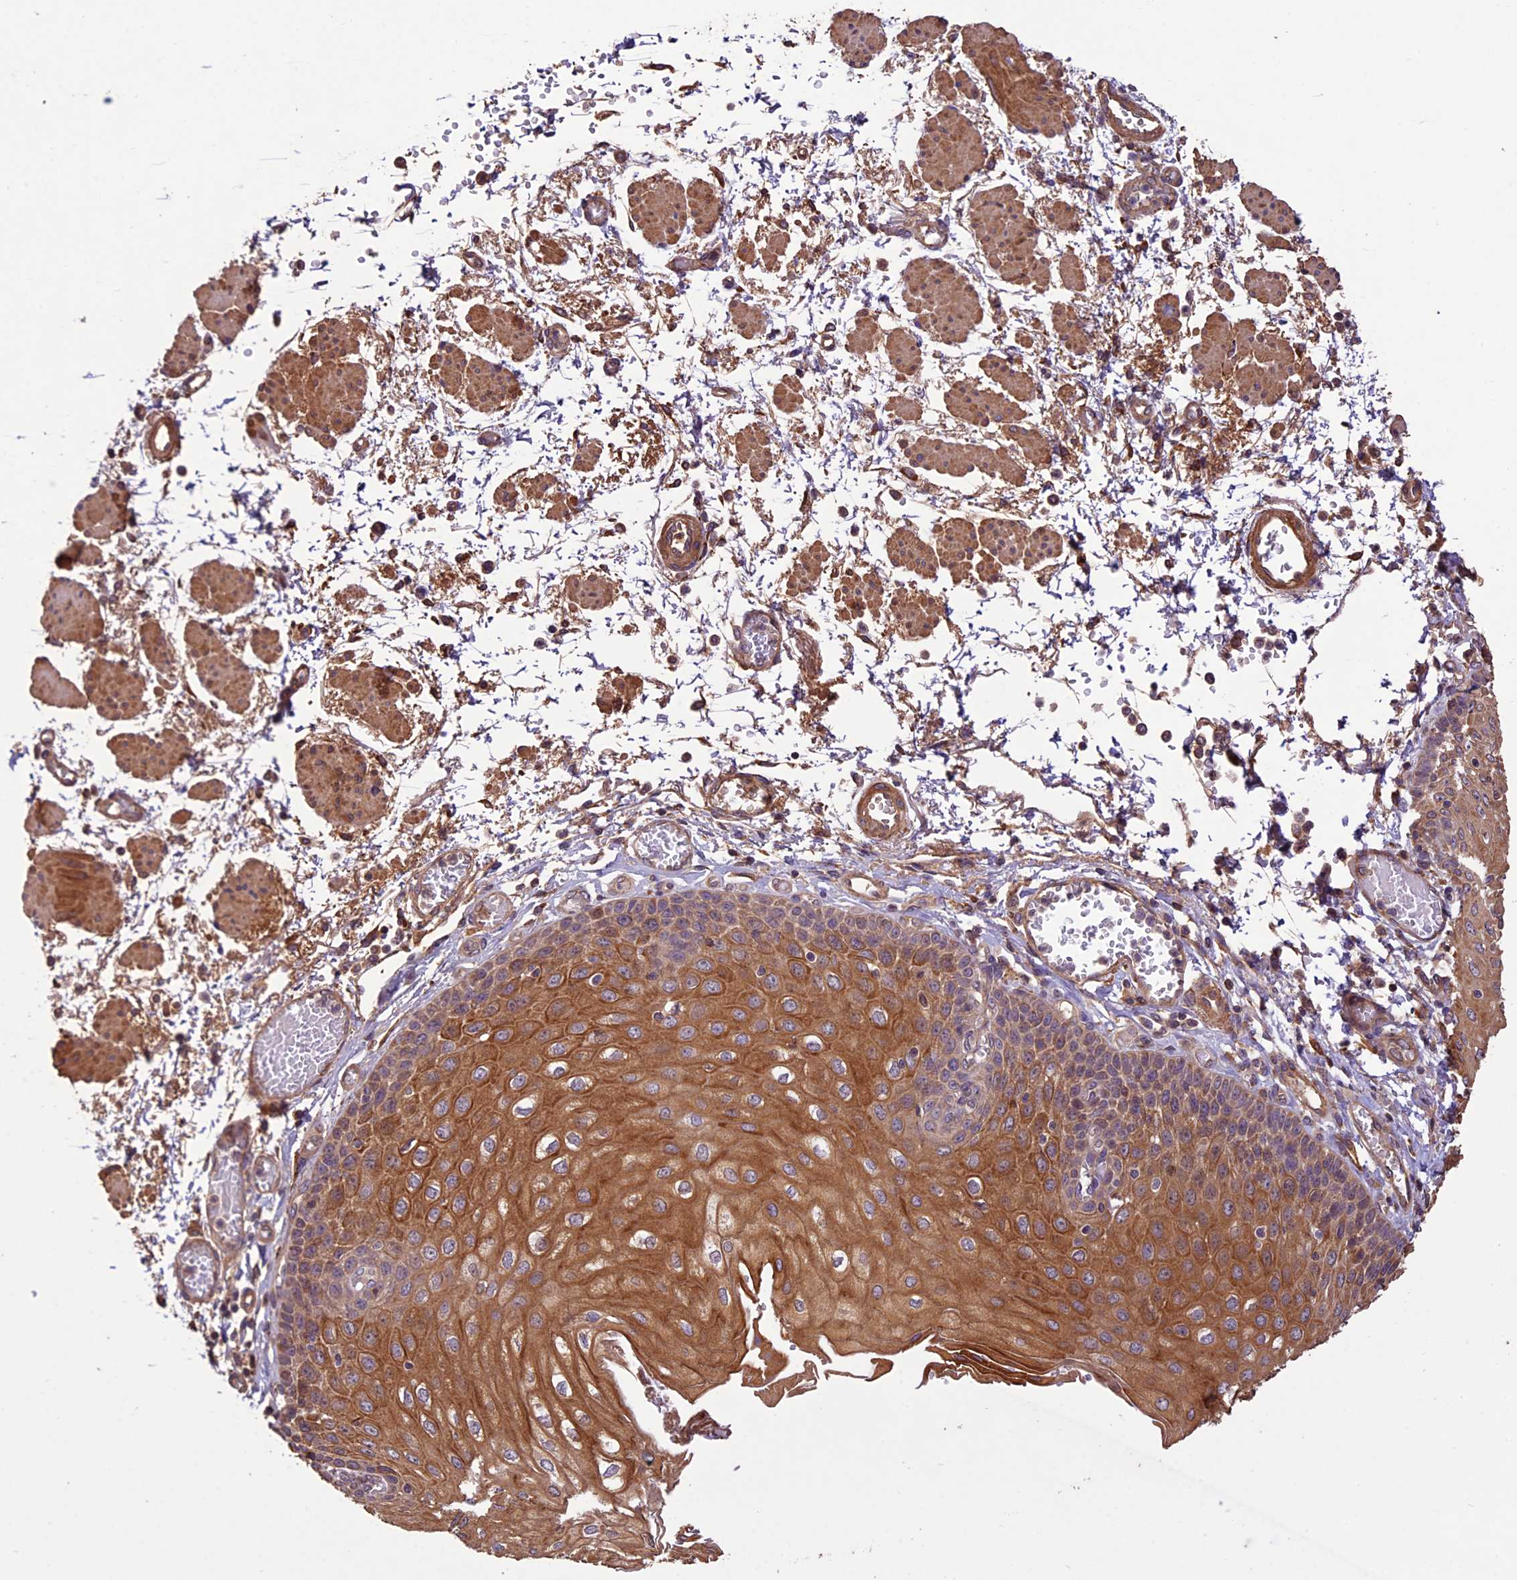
{"staining": {"intensity": "moderate", "quantity": ">75%", "location": "cytoplasmic/membranous"}, "tissue": "esophagus", "cell_type": "Squamous epithelial cells", "image_type": "normal", "snomed": [{"axis": "morphology", "description": "Normal tissue, NOS"}, {"axis": "topography", "description": "Esophagus"}], "caption": "A brown stain shows moderate cytoplasmic/membranous positivity of a protein in squamous epithelial cells of benign human esophagus. (DAB (3,3'-diaminobenzidine) = brown stain, brightfield microscopy at high magnification).", "gene": "CRLF1", "patient": {"sex": "male", "age": 81}}